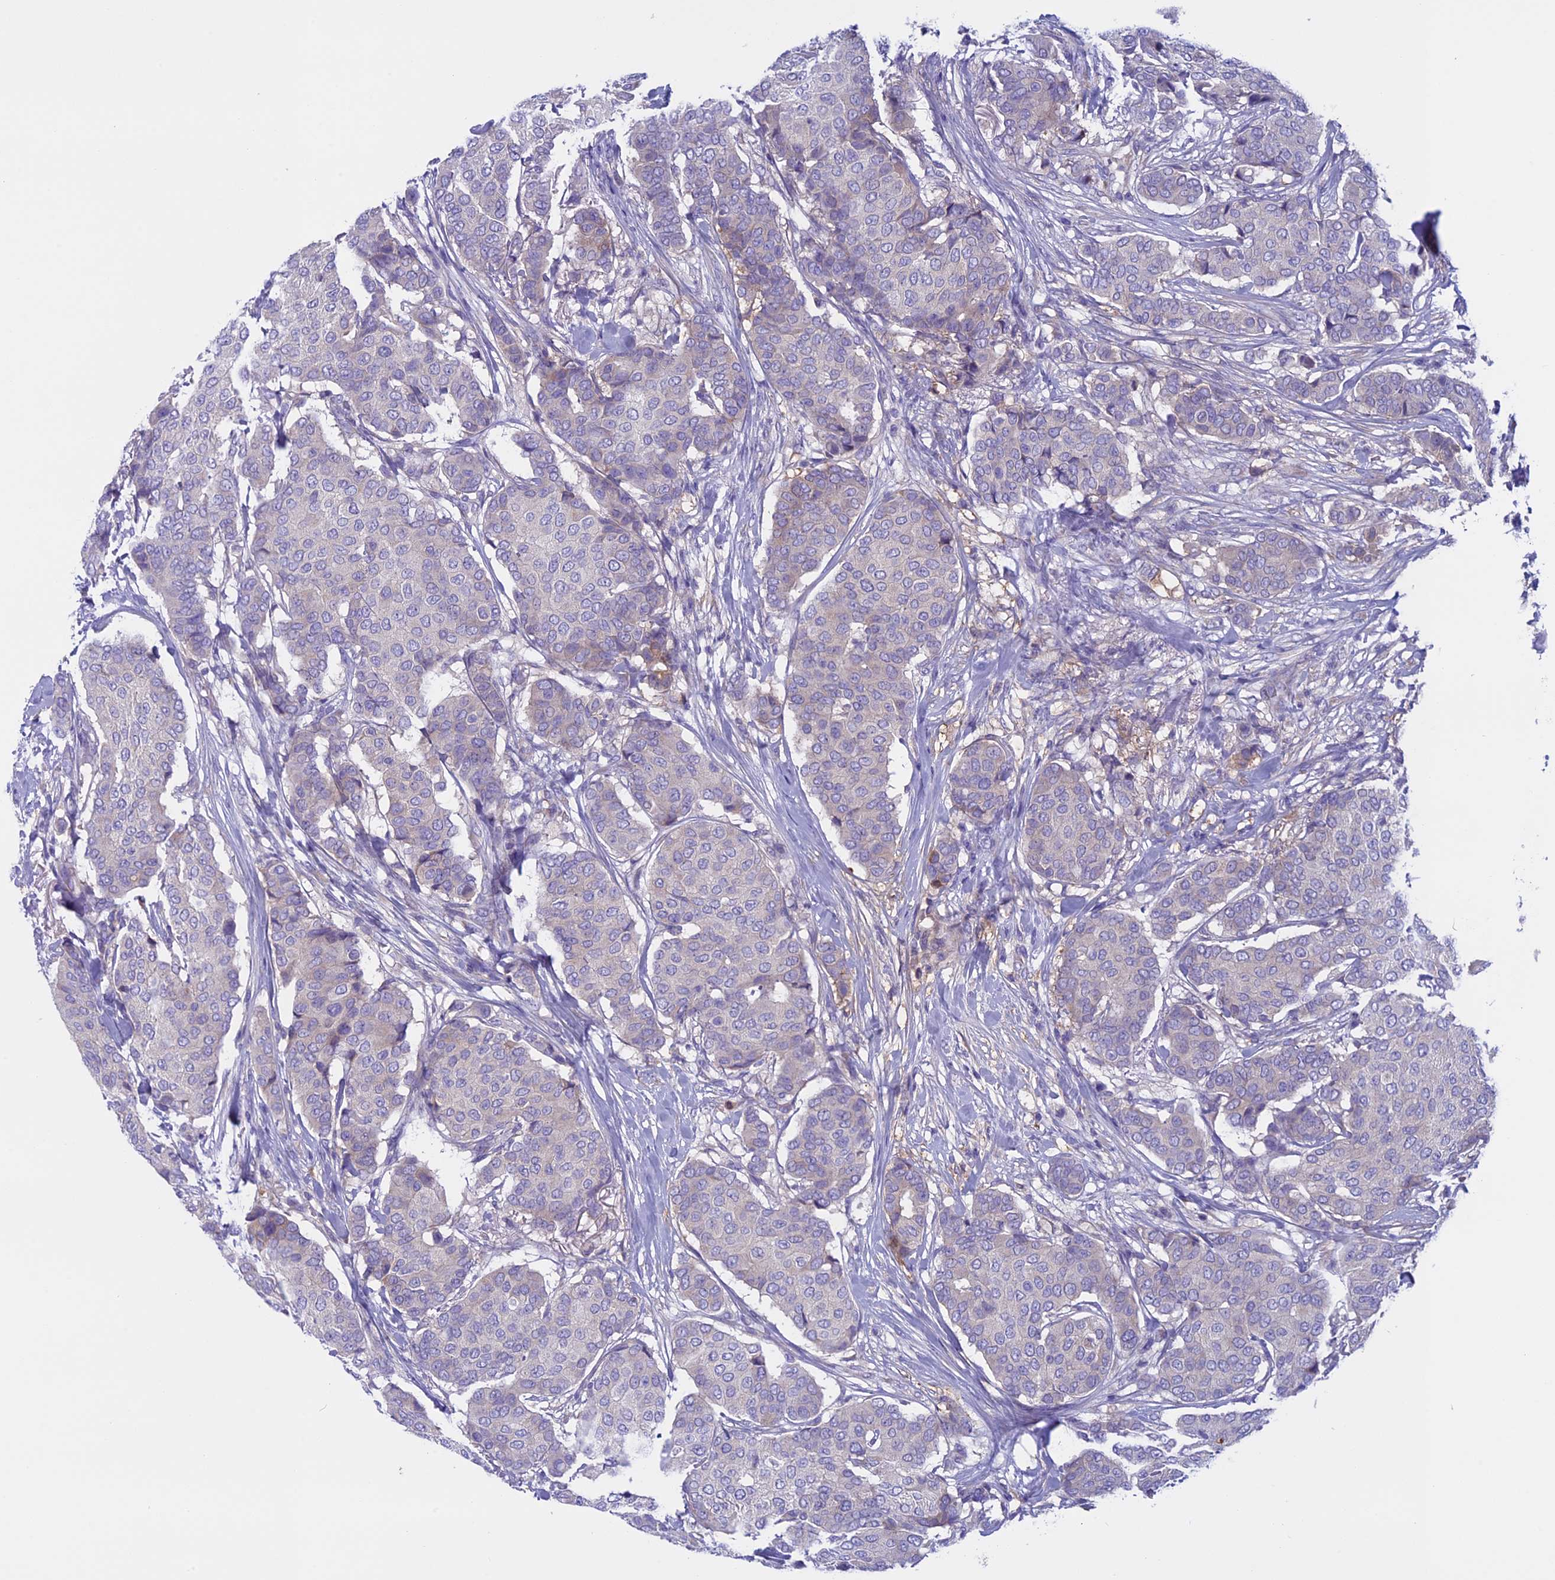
{"staining": {"intensity": "negative", "quantity": "none", "location": "none"}, "tissue": "breast cancer", "cell_type": "Tumor cells", "image_type": "cancer", "snomed": [{"axis": "morphology", "description": "Duct carcinoma"}, {"axis": "topography", "description": "Breast"}], "caption": "The histopathology image displays no staining of tumor cells in breast cancer.", "gene": "DCTN5", "patient": {"sex": "female", "age": 75}}